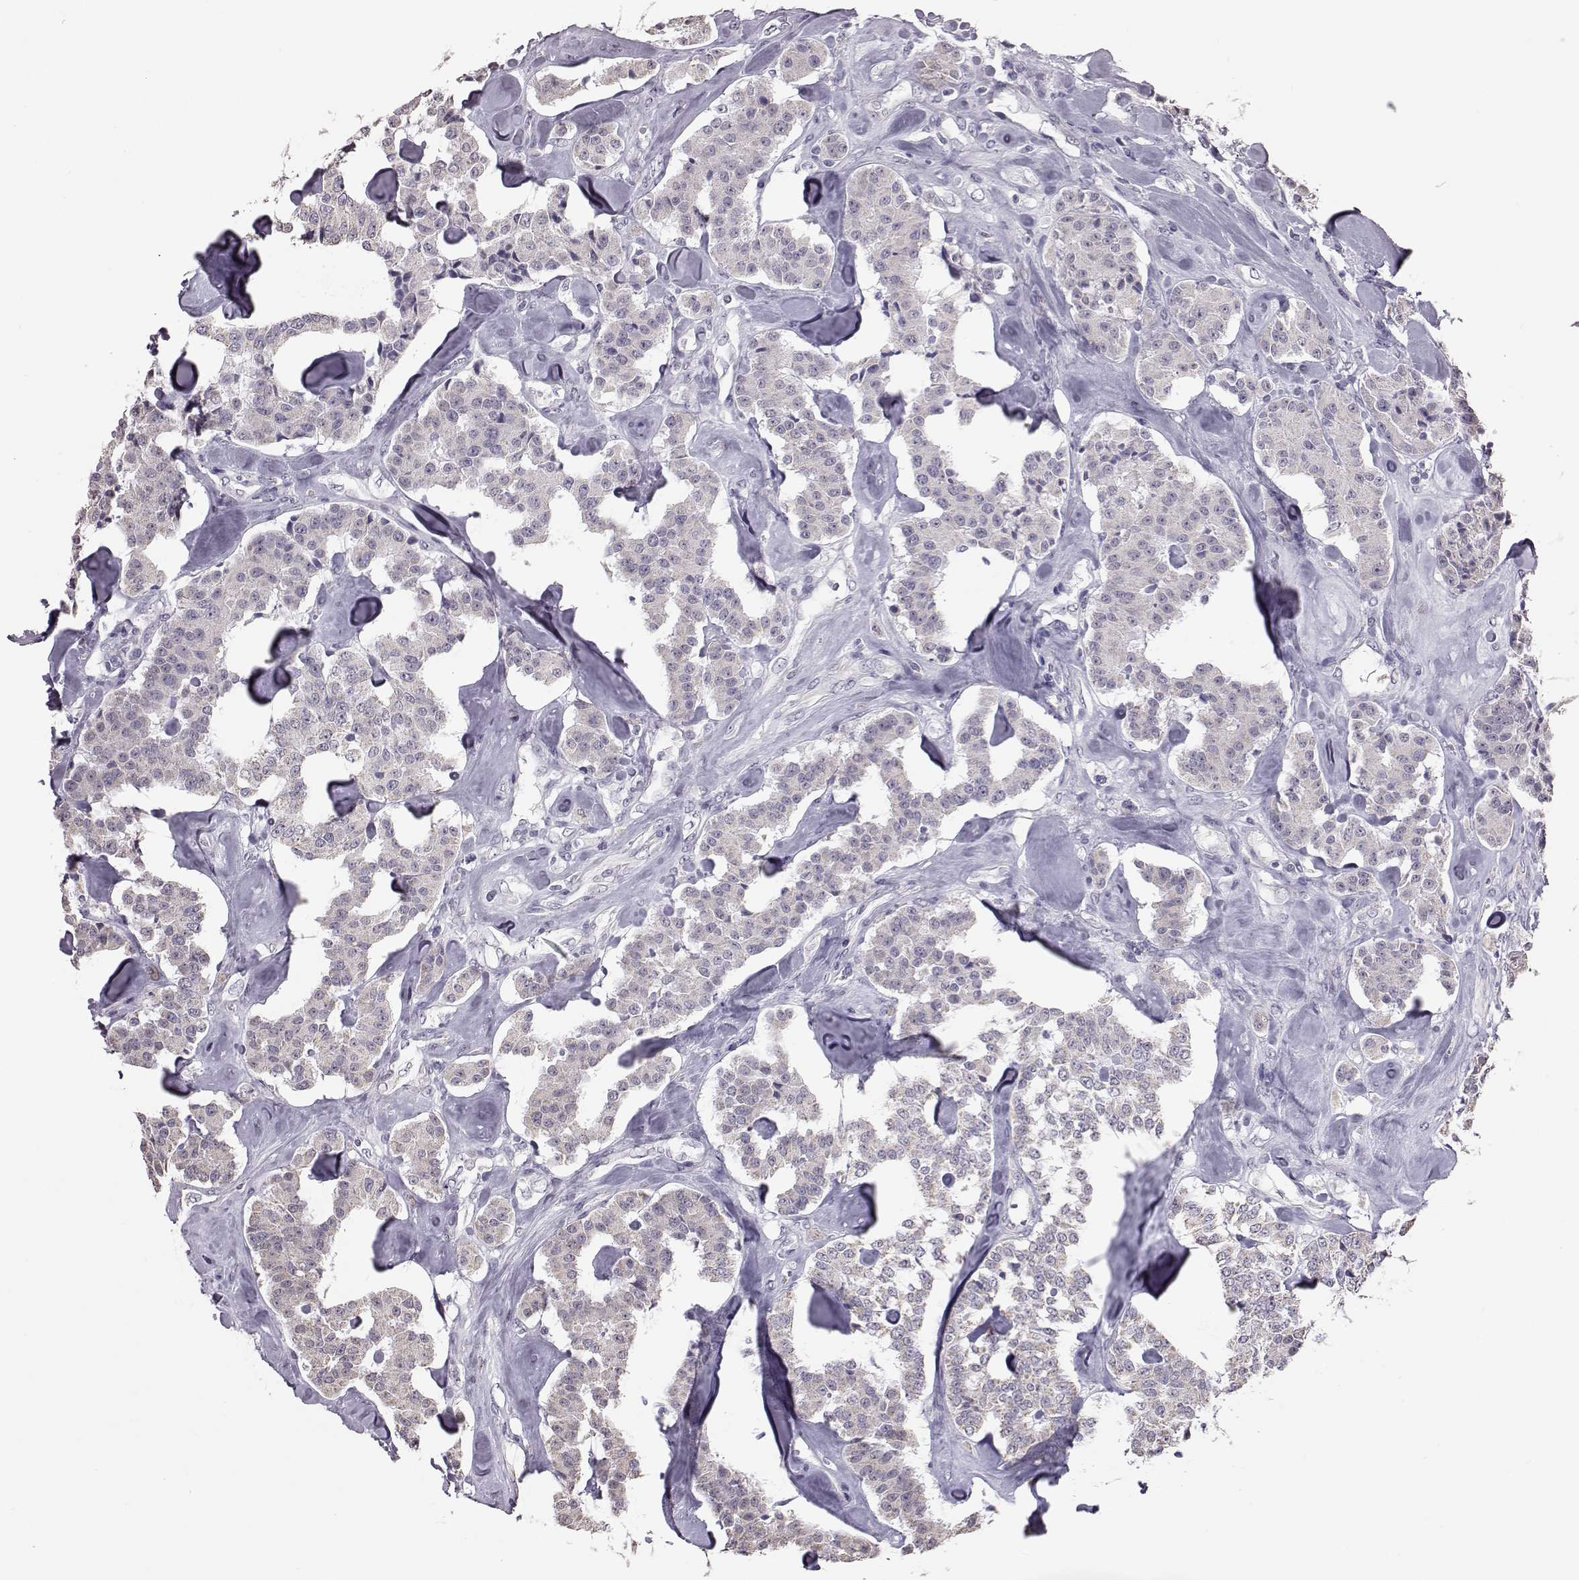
{"staining": {"intensity": "negative", "quantity": "none", "location": "none"}, "tissue": "carcinoid", "cell_type": "Tumor cells", "image_type": "cancer", "snomed": [{"axis": "morphology", "description": "Carcinoid, malignant, NOS"}, {"axis": "topography", "description": "Pancreas"}], "caption": "Immunohistochemical staining of human carcinoid (malignant) reveals no significant positivity in tumor cells.", "gene": "ALDH3A1", "patient": {"sex": "male", "age": 41}}